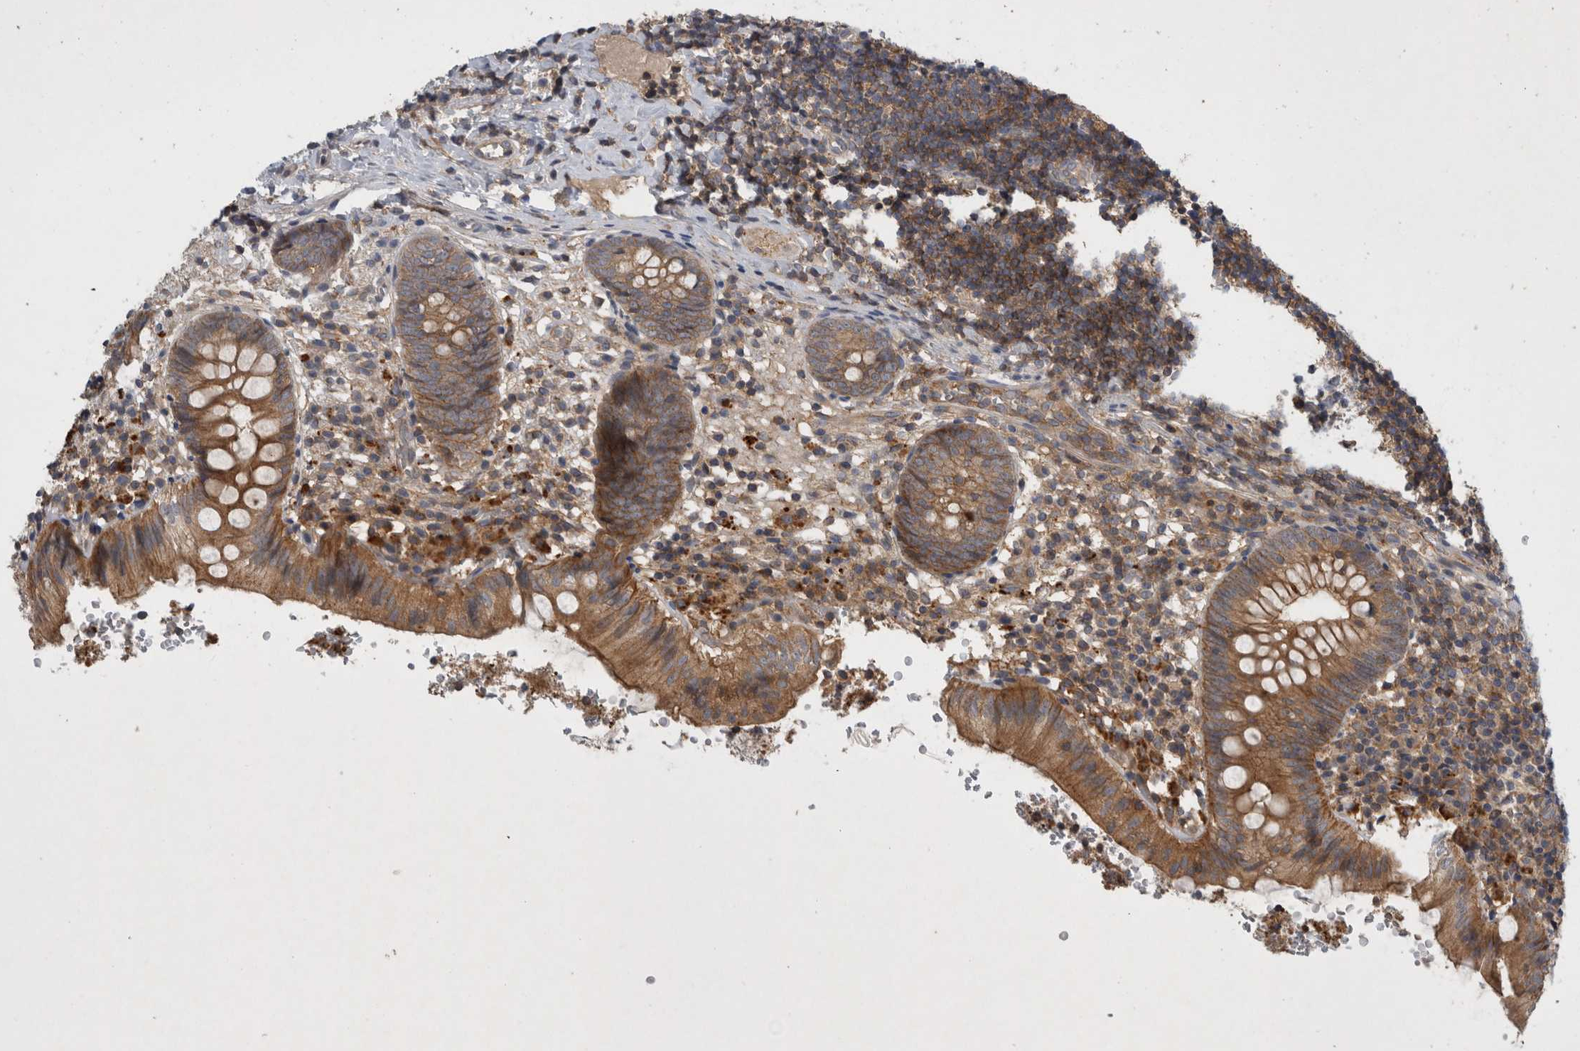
{"staining": {"intensity": "moderate", "quantity": ">75%", "location": "cytoplasmic/membranous"}, "tissue": "appendix", "cell_type": "Glandular cells", "image_type": "normal", "snomed": [{"axis": "morphology", "description": "Normal tissue, NOS"}, {"axis": "topography", "description": "Appendix"}], "caption": "Brown immunohistochemical staining in benign appendix exhibits moderate cytoplasmic/membranous positivity in approximately >75% of glandular cells. The staining was performed using DAB (3,3'-diaminobenzidine) to visualize the protein expression in brown, while the nuclei were stained in blue with hematoxylin (Magnification: 20x).", "gene": "SCARA5", "patient": {"sex": "male", "age": 8}}